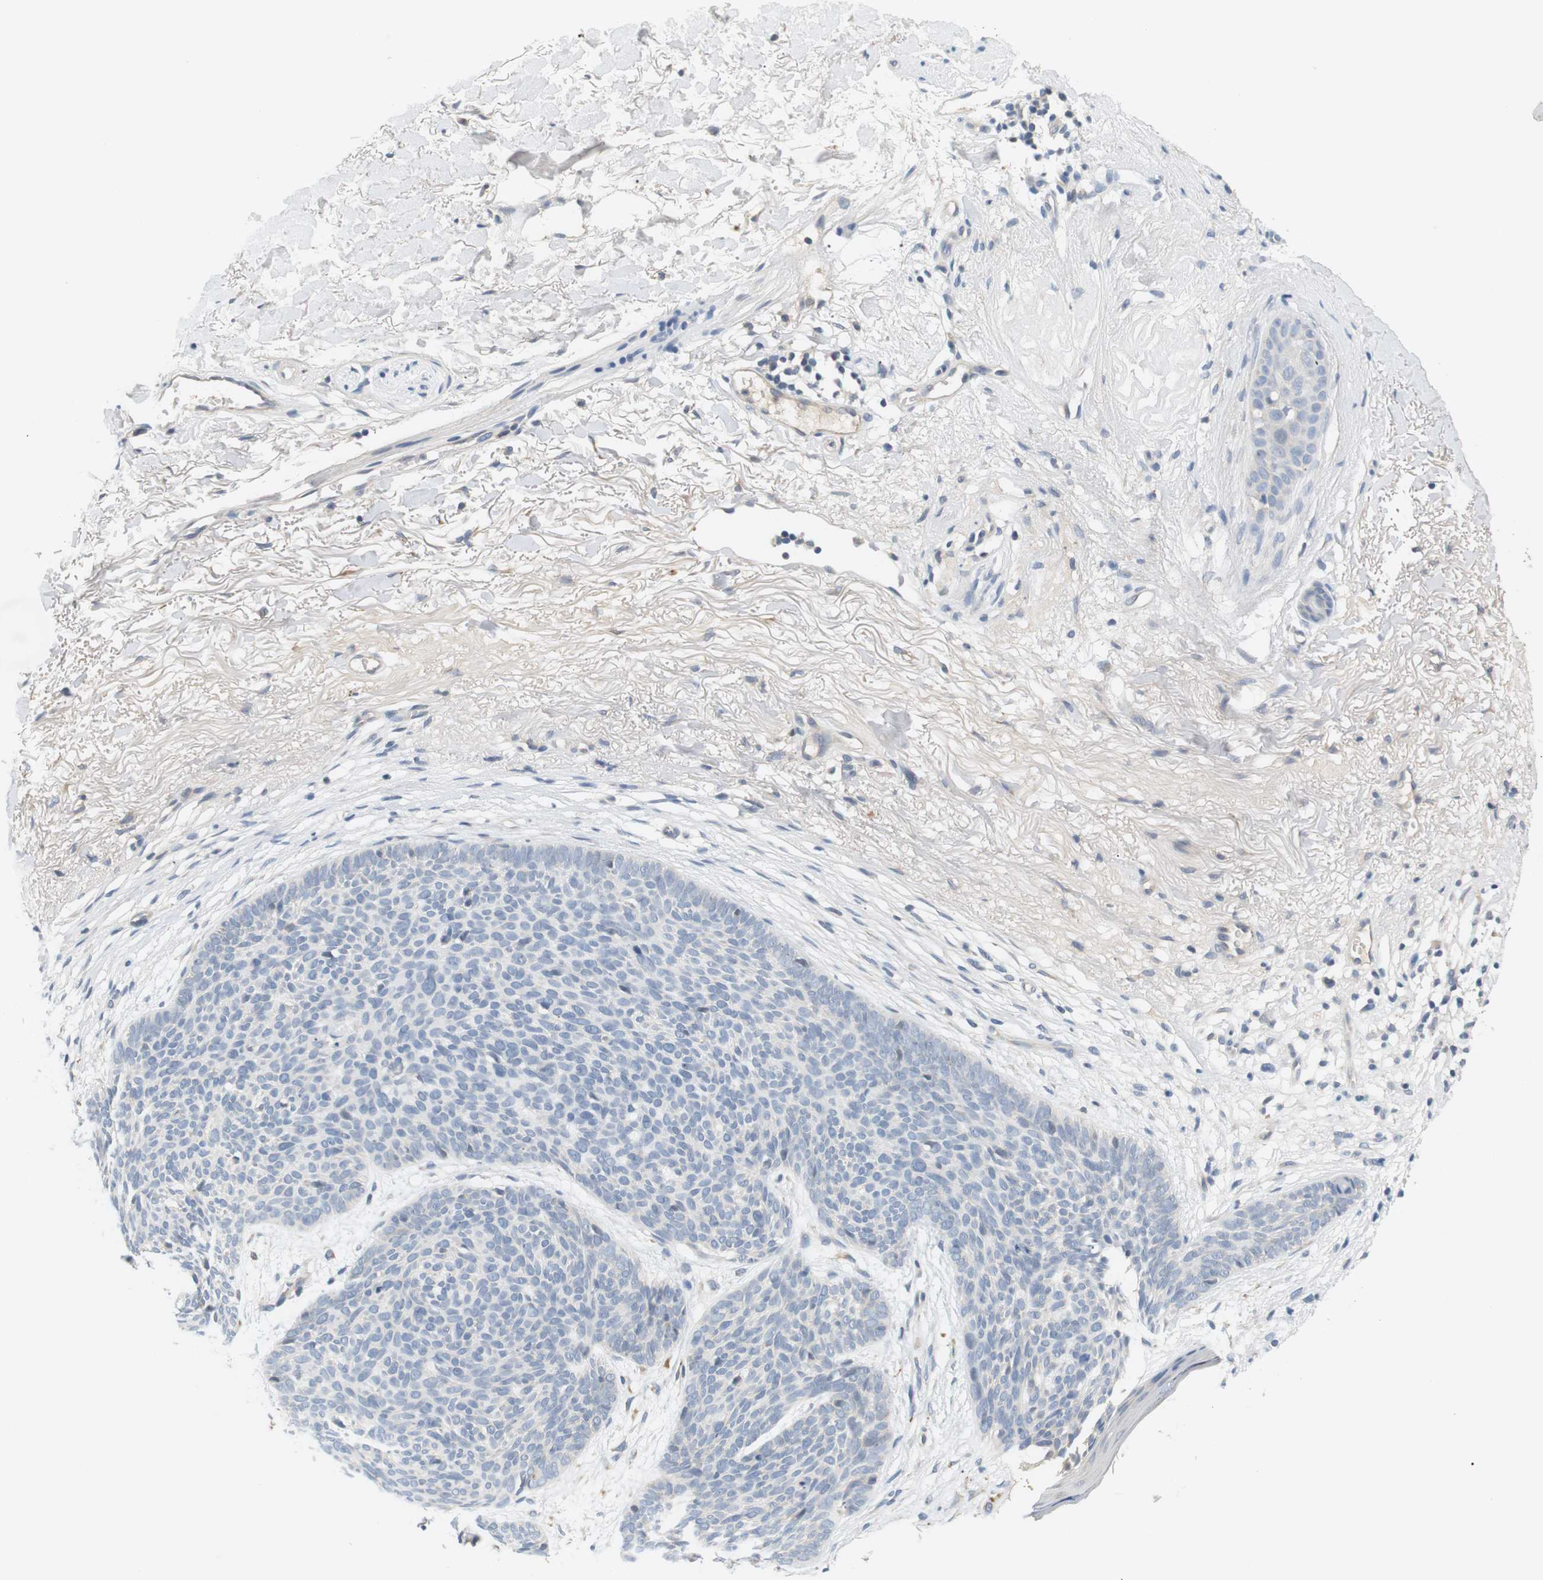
{"staining": {"intensity": "negative", "quantity": "none", "location": "none"}, "tissue": "skin cancer", "cell_type": "Tumor cells", "image_type": "cancer", "snomed": [{"axis": "morphology", "description": "Normal tissue, NOS"}, {"axis": "morphology", "description": "Basal cell carcinoma"}, {"axis": "topography", "description": "Skin"}], "caption": "IHC photomicrograph of neoplastic tissue: skin basal cell carcinoma stained with DAB demonstrates no significant protein expression in tumor cells.", "gene": "EVA1C", "patient": {"sex": "female", "age": 70}}